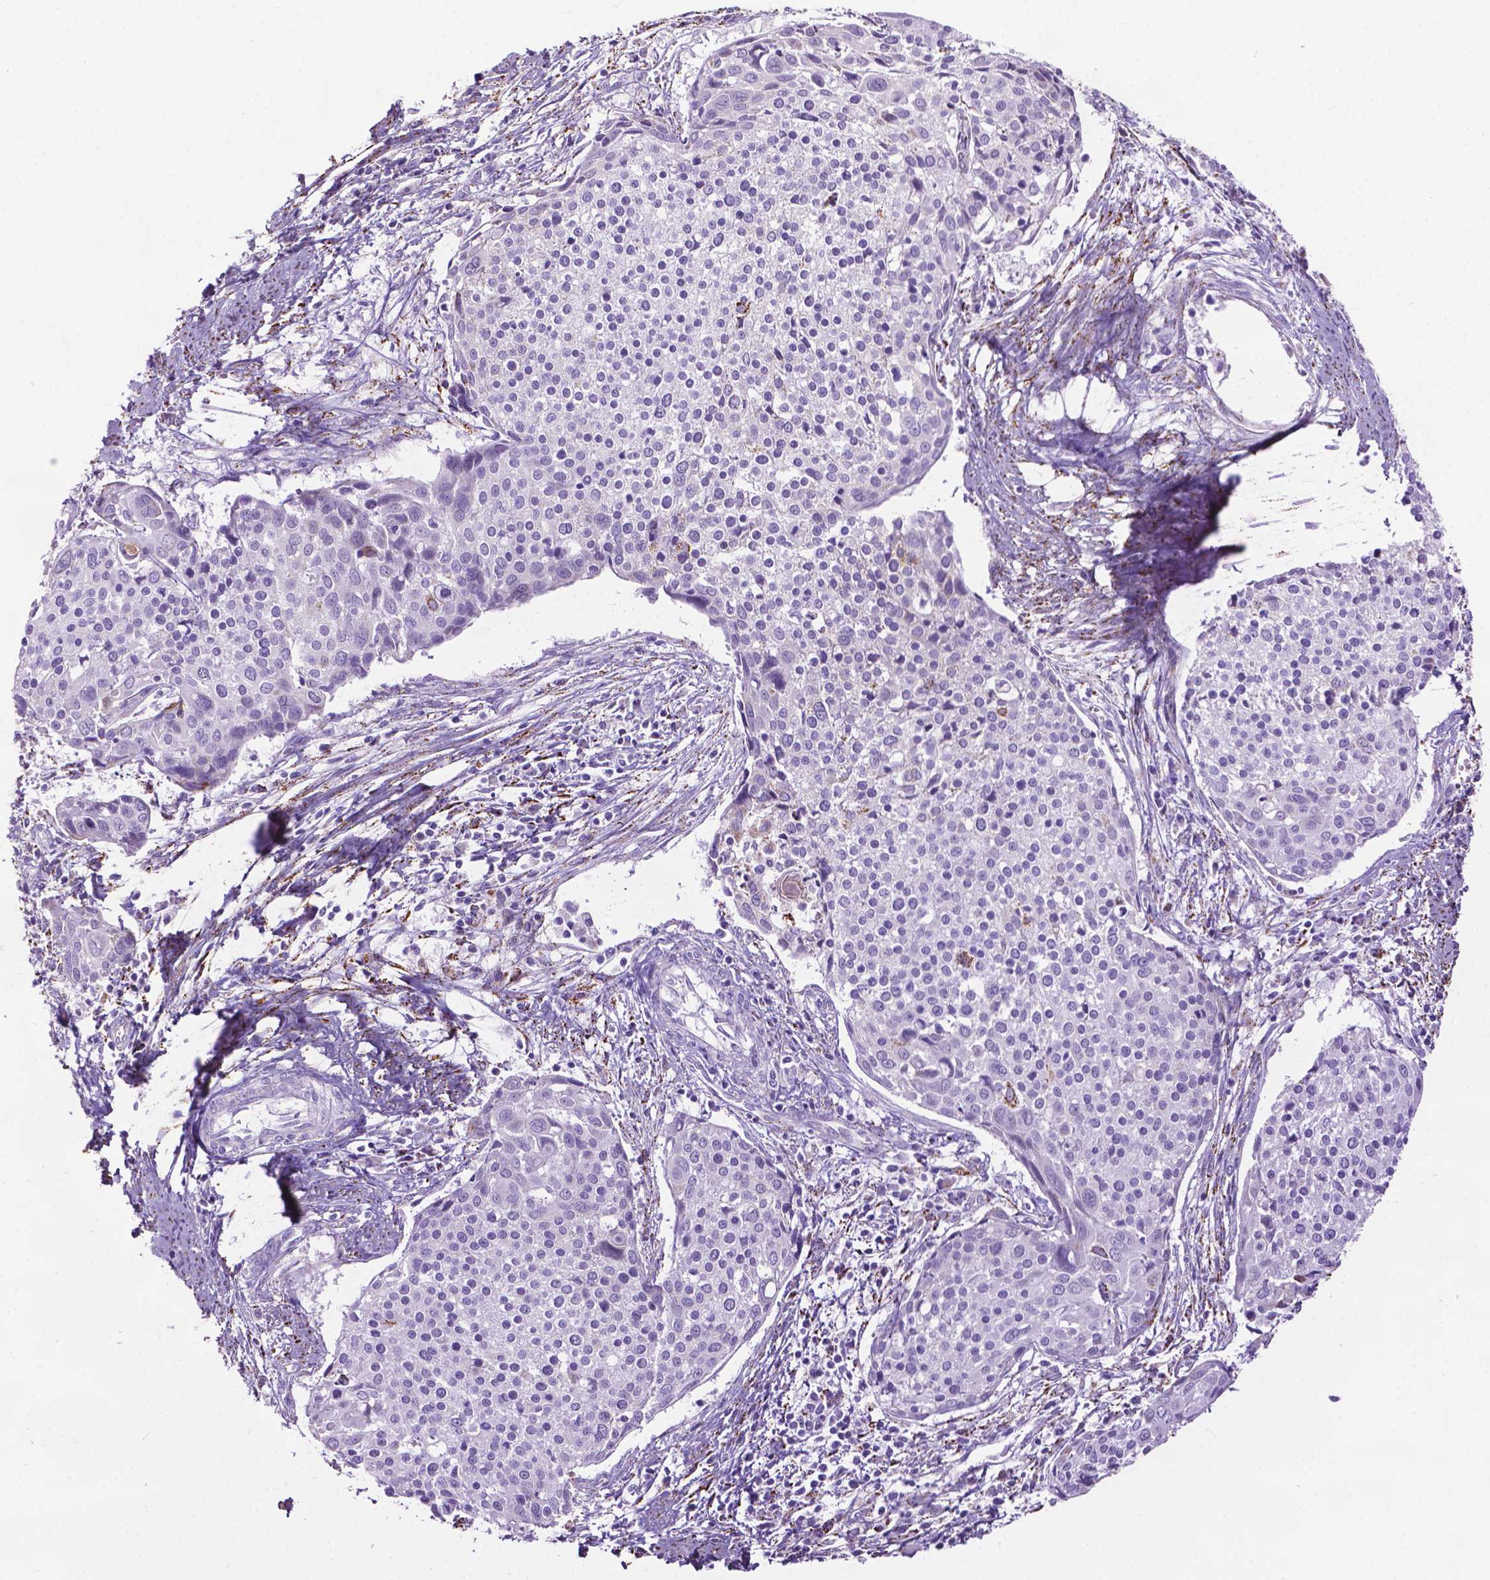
{"staining": {"intensity": "negative", "quantity": "none", "location": "none"}, "tissue": "cervical cancer", "cell_type": "Tumor cells", "image_type": "cancer", "snomed": [{"axis": "morphology", "description": "Squamous cell carcinoma, NOS"}, {"axis": "topography", "description": "Cervix"}], "caption": "An immunohistochemistry micrograph of cervical squamous cell carcinoma is shown. There is no staining in tumor cells of cervical squamous cell carcinoma.", "gene": "TMEM132E", "patient": {"sex": "female", "age": 39}}